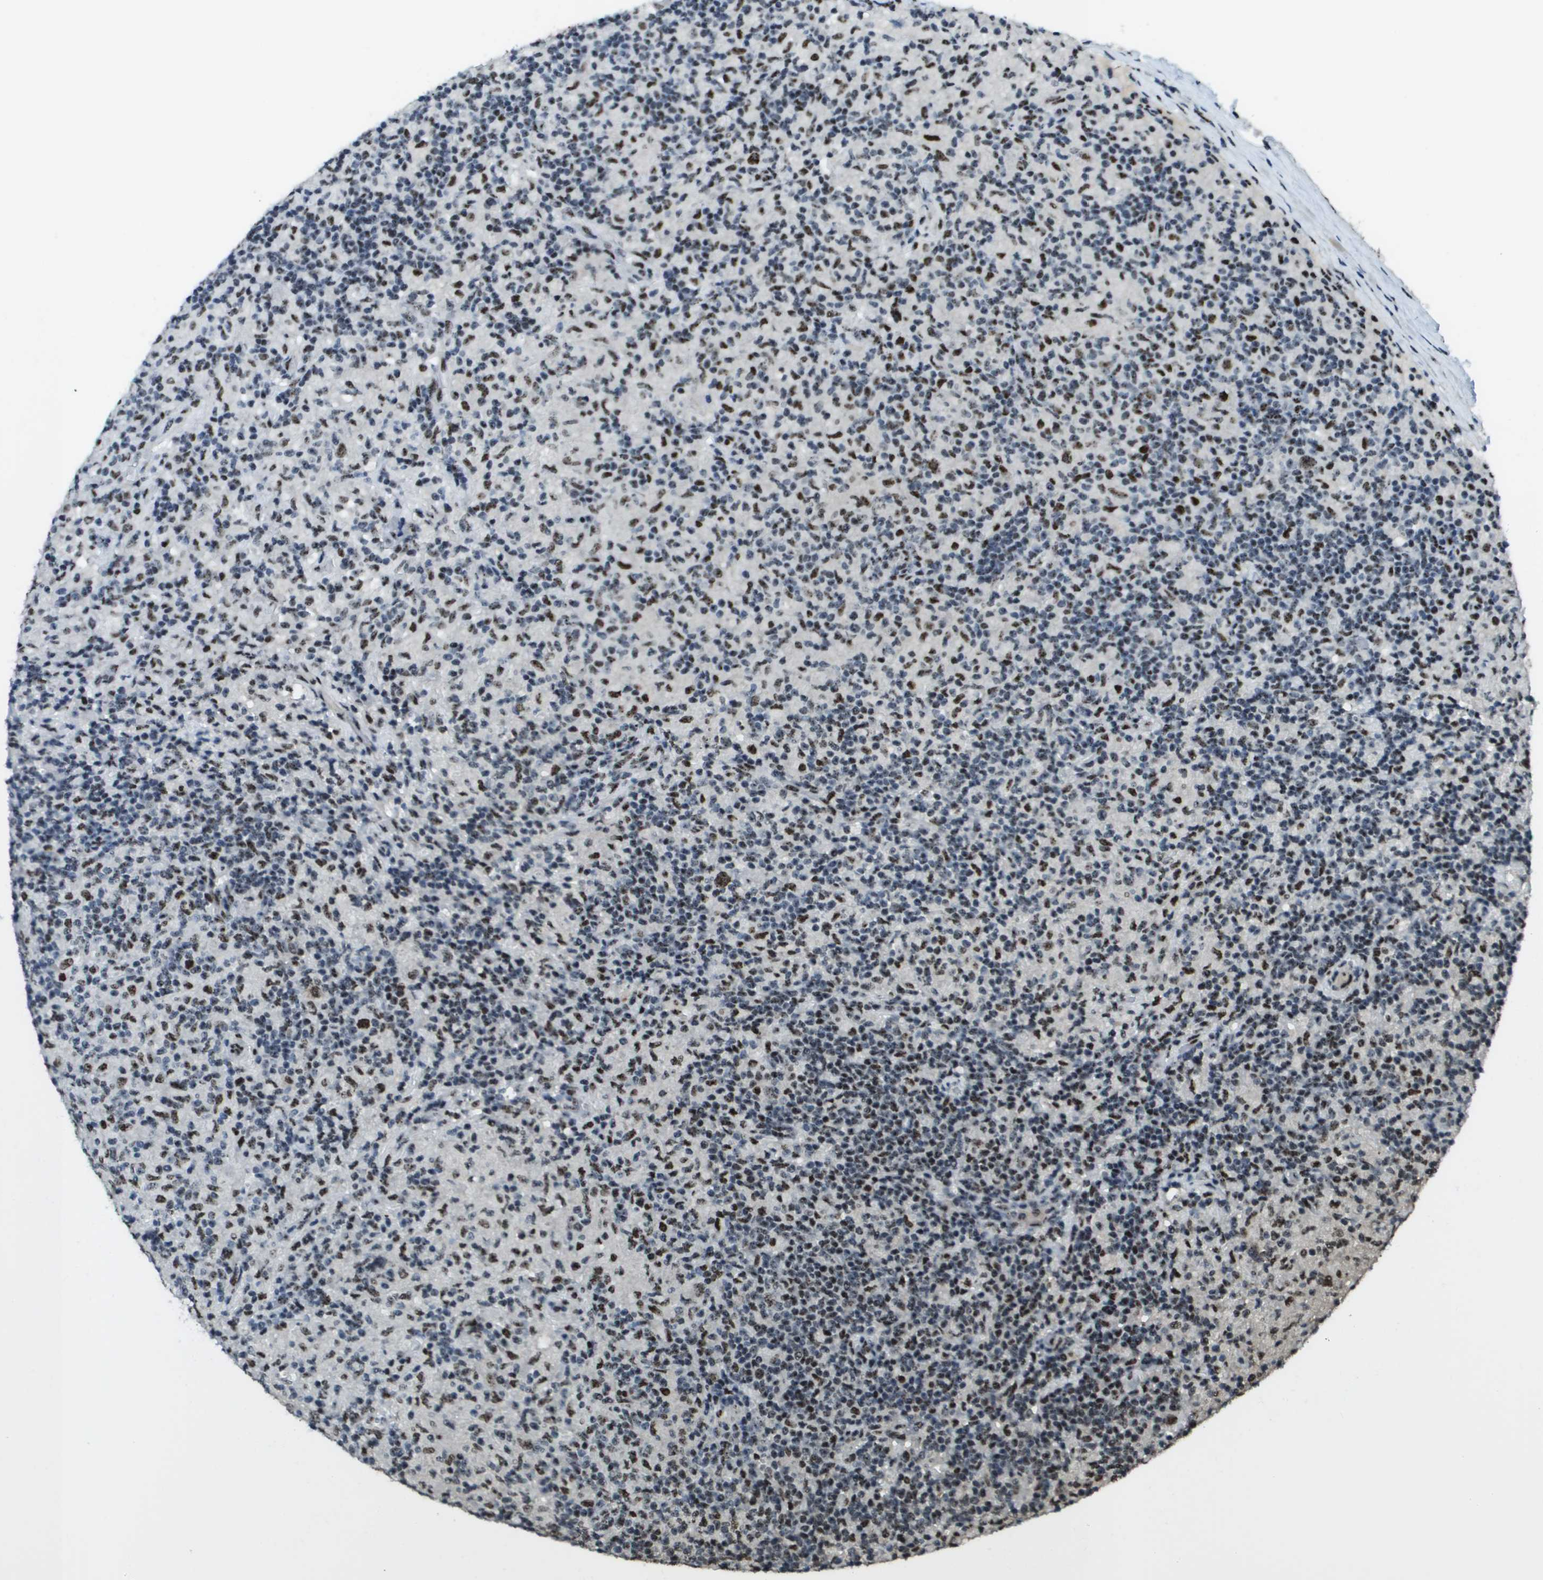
{"staining": {"intensity": "moderate", "quantity": ">75%", "location": "nuclear"}, "tissue": "lymphoma", "cell_type": "Tumor cells", "image_type": "cancer", "snomed": [{"axis": "morphology", "description": "Hodgkin's disease, NOS"}, {"axis": "topography", "description": "Lymph node"}], "caption": "The histopathology image demonstrates staining of lymphoma, revealing moderate nuclear protein positivity (brown color) within tumor cells.", "gene": "SP100", "patient": {"sex": "male", "age": 70}}